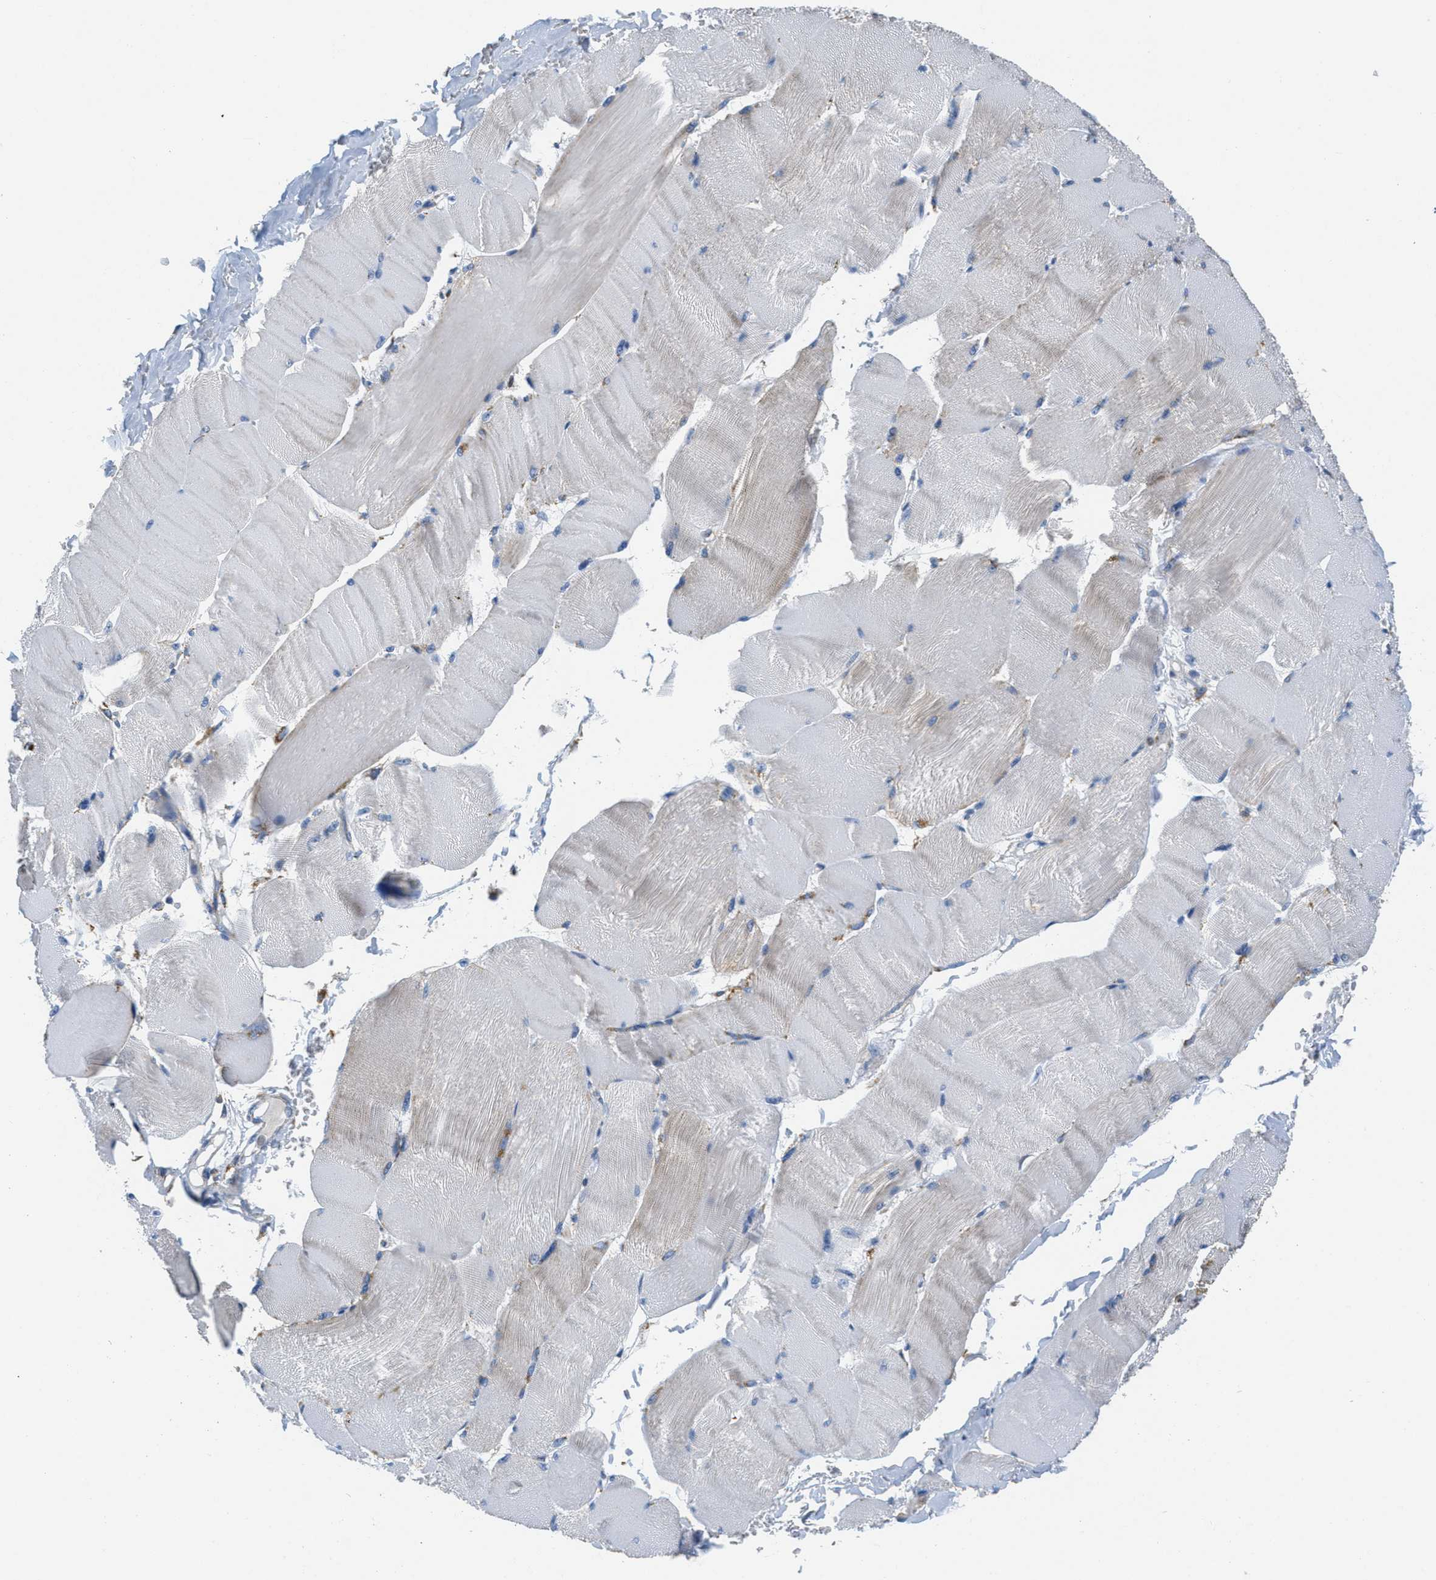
{"staining": {"intensity": "weak", "quantity": "<25%", "location": "cytoplasmic/membranous"}, "tissue": "skeletal muscle", "cell_type": "Myocytes", "image_type": "normal", "snomed": [{"axis": "morphology", "description": "Normal tissue, NOS"}, {"axis": "topography", "description": "Skin"}, {"axis": "topography", "description": "Skeletal muscle"}], "caption": "DAB (3,3'-diaminobenzidine) immunohistochemical staining of normal human skeletal muscle reveals no significant positivity in myocytes.", "gene": "KCNJ5", "patient": {"sex": "male", "age": 83}}